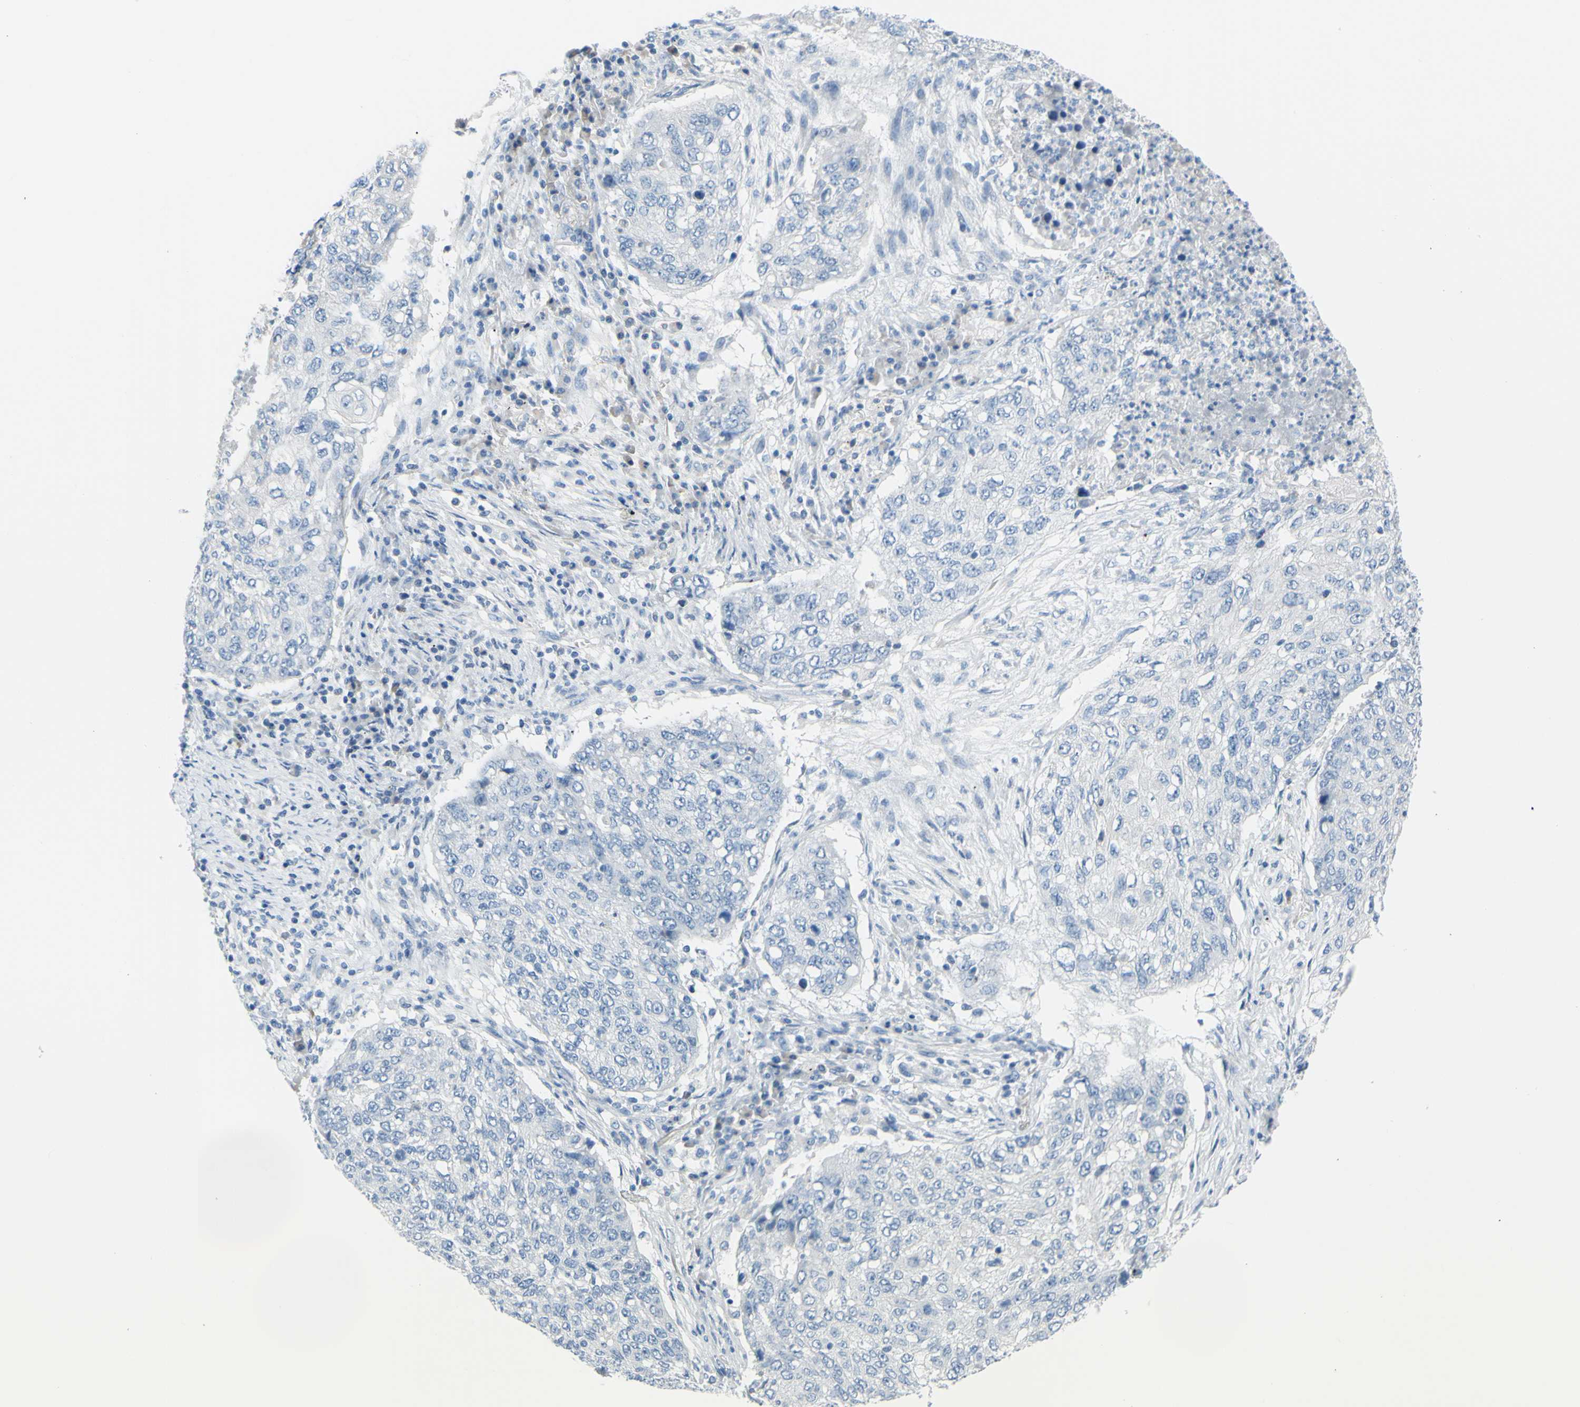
{"staining": {"intensity": "negative", "quantity": "none", "location": "none"}, "tissue": "lung cancer", "cell_type": "Tumor cells", "image_type": "cancer", "snomed": [{"axis": "morphology", "description": "Squamous cell carcinoma, NOS"}, {"axis": "topography", "description": "Lung"}], "caption": "There is no significant positivity in tumor cells of squamous cell carcinoma (lung).", "gene": "DCT", "patient": {"sex": "female", "age": 63}}